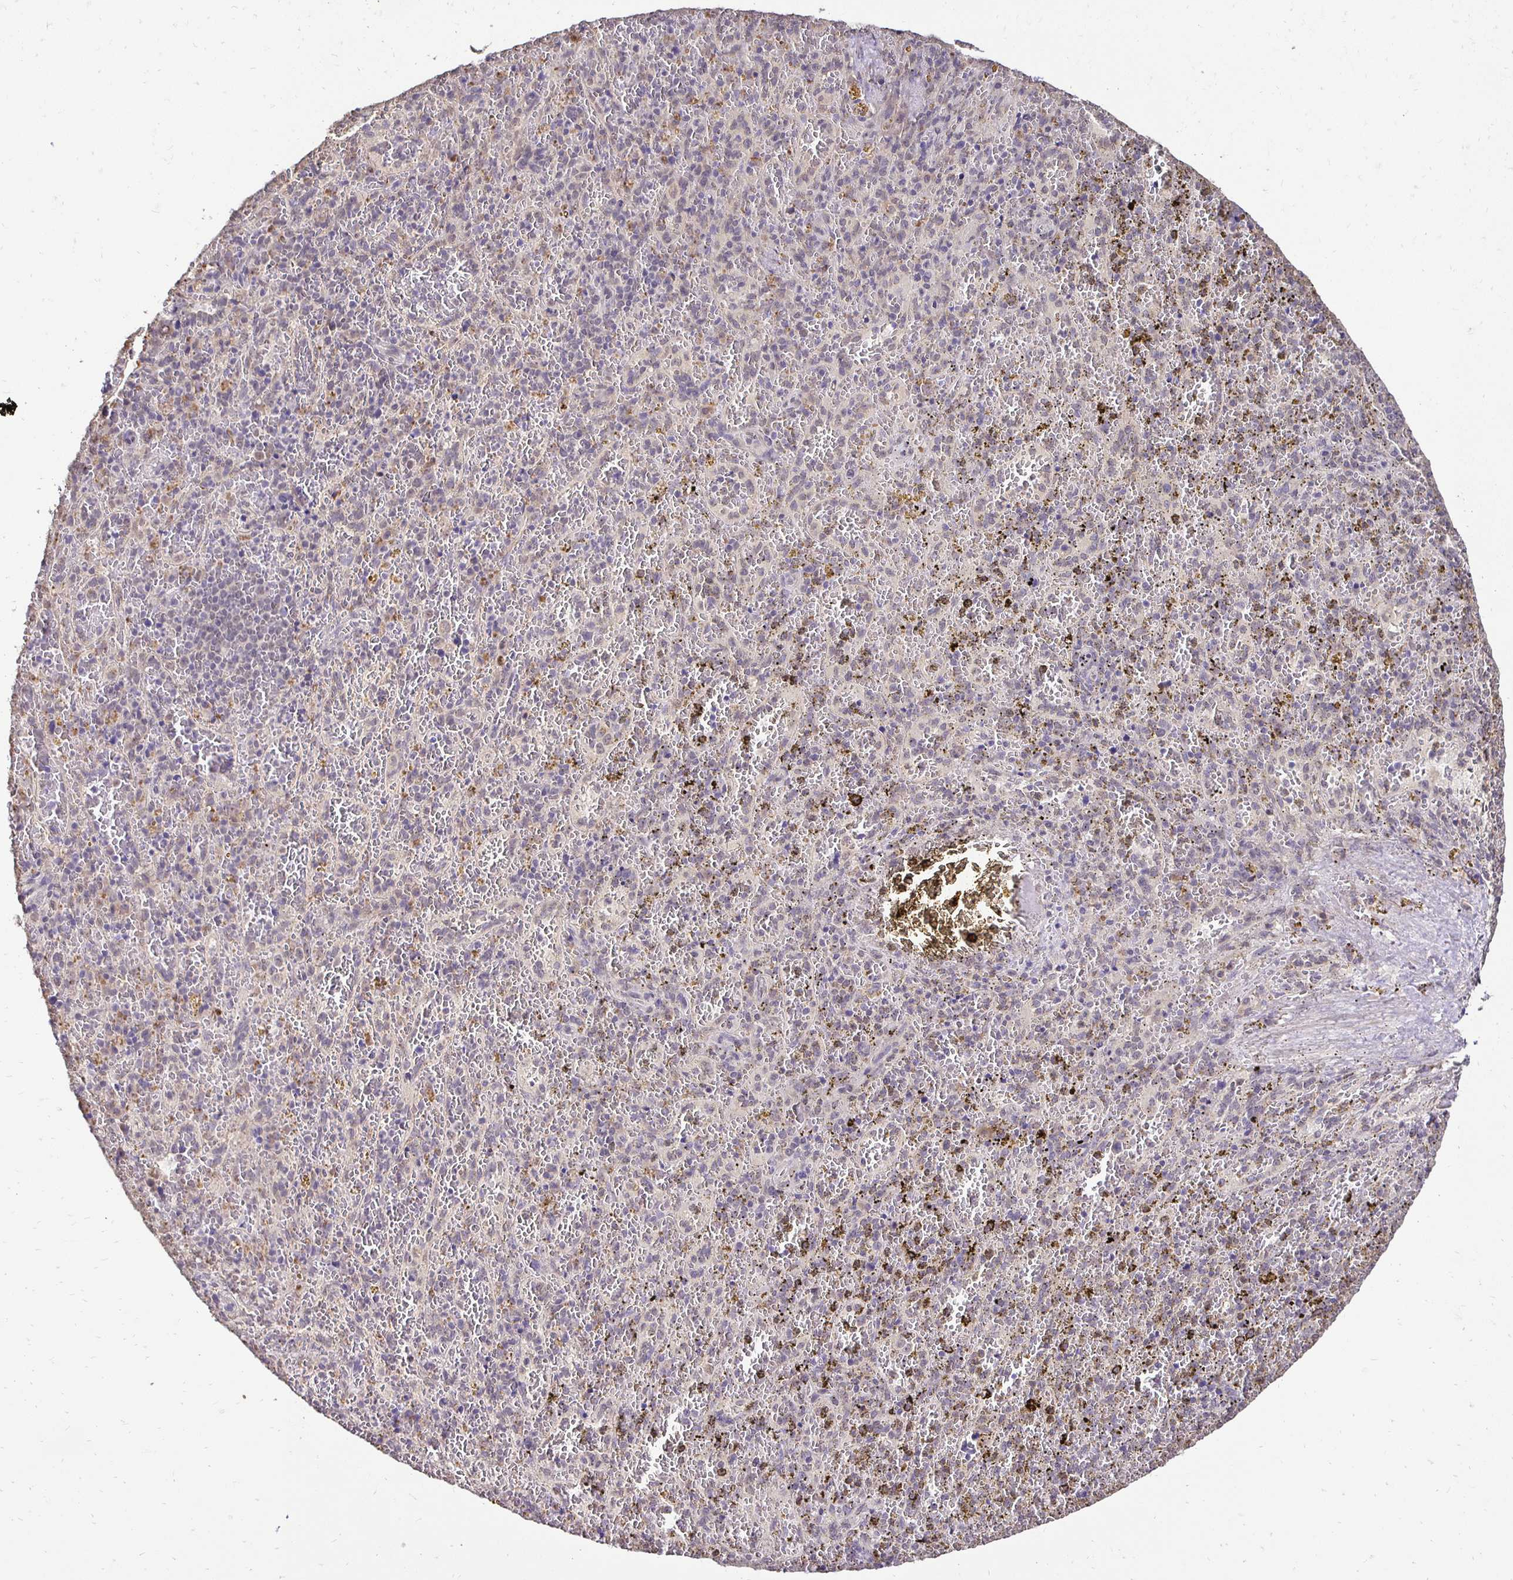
{"staining": {"intensity": "negative", "quantity": "none", "location": "none"}, "tissue": "spleen", "cell_type": "Cells in red pulp", "image_type": "normal", "snomed": [{"axis": "morphology", "description": "Normal tissue, NOS"}, {"axis": "topography", "description": "Spleen"}], "caption": "Immunohistochemical staining of benign spleen shows no significant expression in cells in red pulp. (Stains: DAB immunohistochemistry with hematoxylin counter stain, Microscopy: brightfield microscopy at high magnification).", "gene": "RHEBL1", "patient": {"sex": "female", "age": 50}}